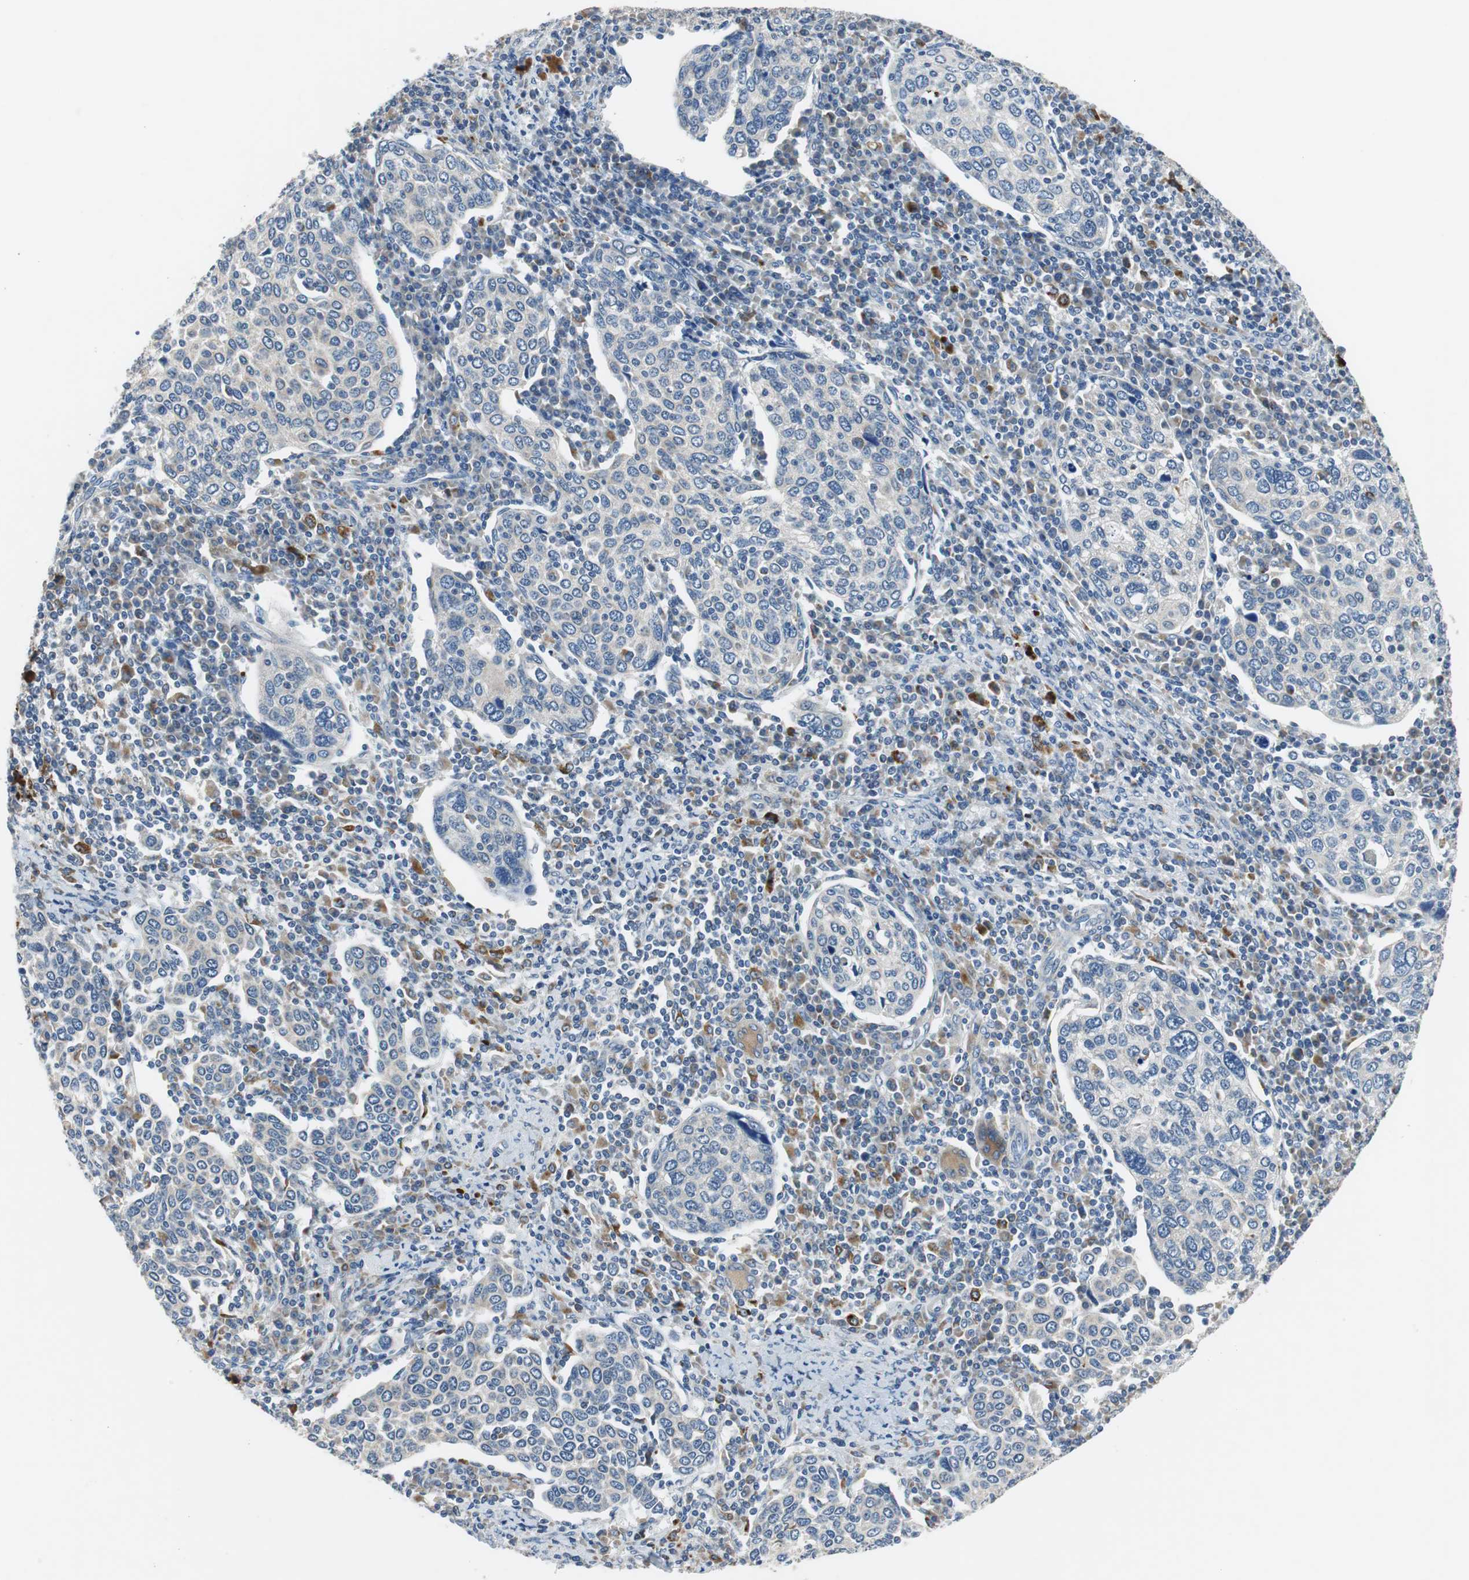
{"staining": {"intensity": "negative", "quantity": "none", "location": "none"}, "tissue": "cervical cancer", "cell_type": "Tumor cells", "image_type": "cancer", "snomed": [{"axis": "morphology", "description": "Squamous cell carcinoma, NOS"}, {"axis": "topography", "description": "Cervix"}], "caption": "There is no significant staining in tumor cells of cervical cancer (squamous cell carcinoma). Nuclei are stained in blue.", "gene": "NLGN1", "patient": {"sex": "female", "age": 40}}